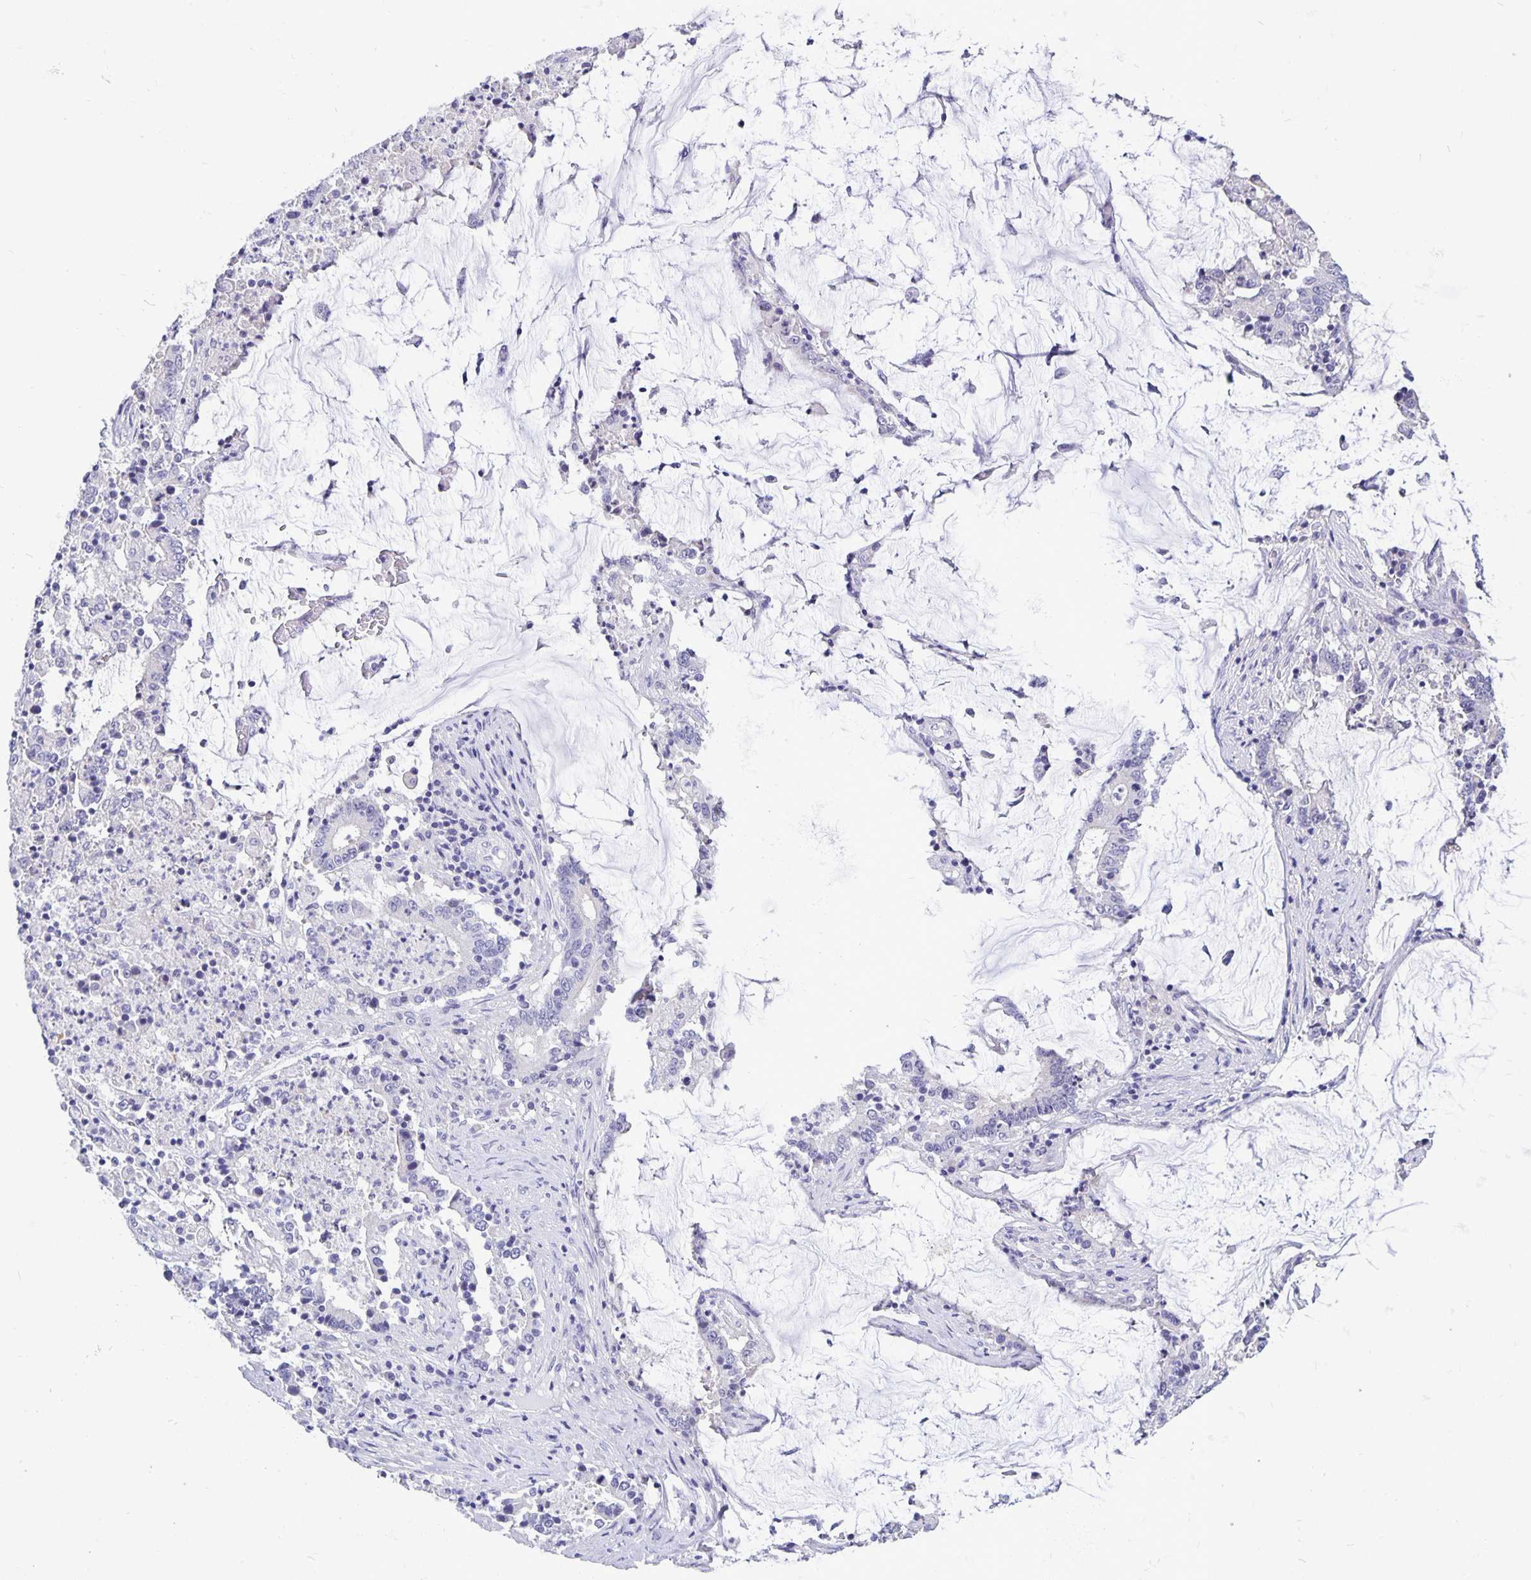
{"staining": {"intensity": "negative", "quantity": "none", "location": "none"}, "tissue": "stomach cancer", "cell_type": "Tumor cells", "image_type": "cancer", "snomed": [{"axis": "morphology", "description": "Adenocarcinoma, NOS"}, {"axis": "topography", "description": "Stomach, upper"}], "caption": "An IHC image of adenocarcinoma (stomach) is shown. There is no staining in tumor cells of adenocarcinoma (stomach). The staining was performed using DAB to visualize the protein expression in brown, while the nuclei were stained in blue with hematoxylin (Magnification: 20x).", "gene": "ERMN", "patient": {"sex": "male", "age": 68}}